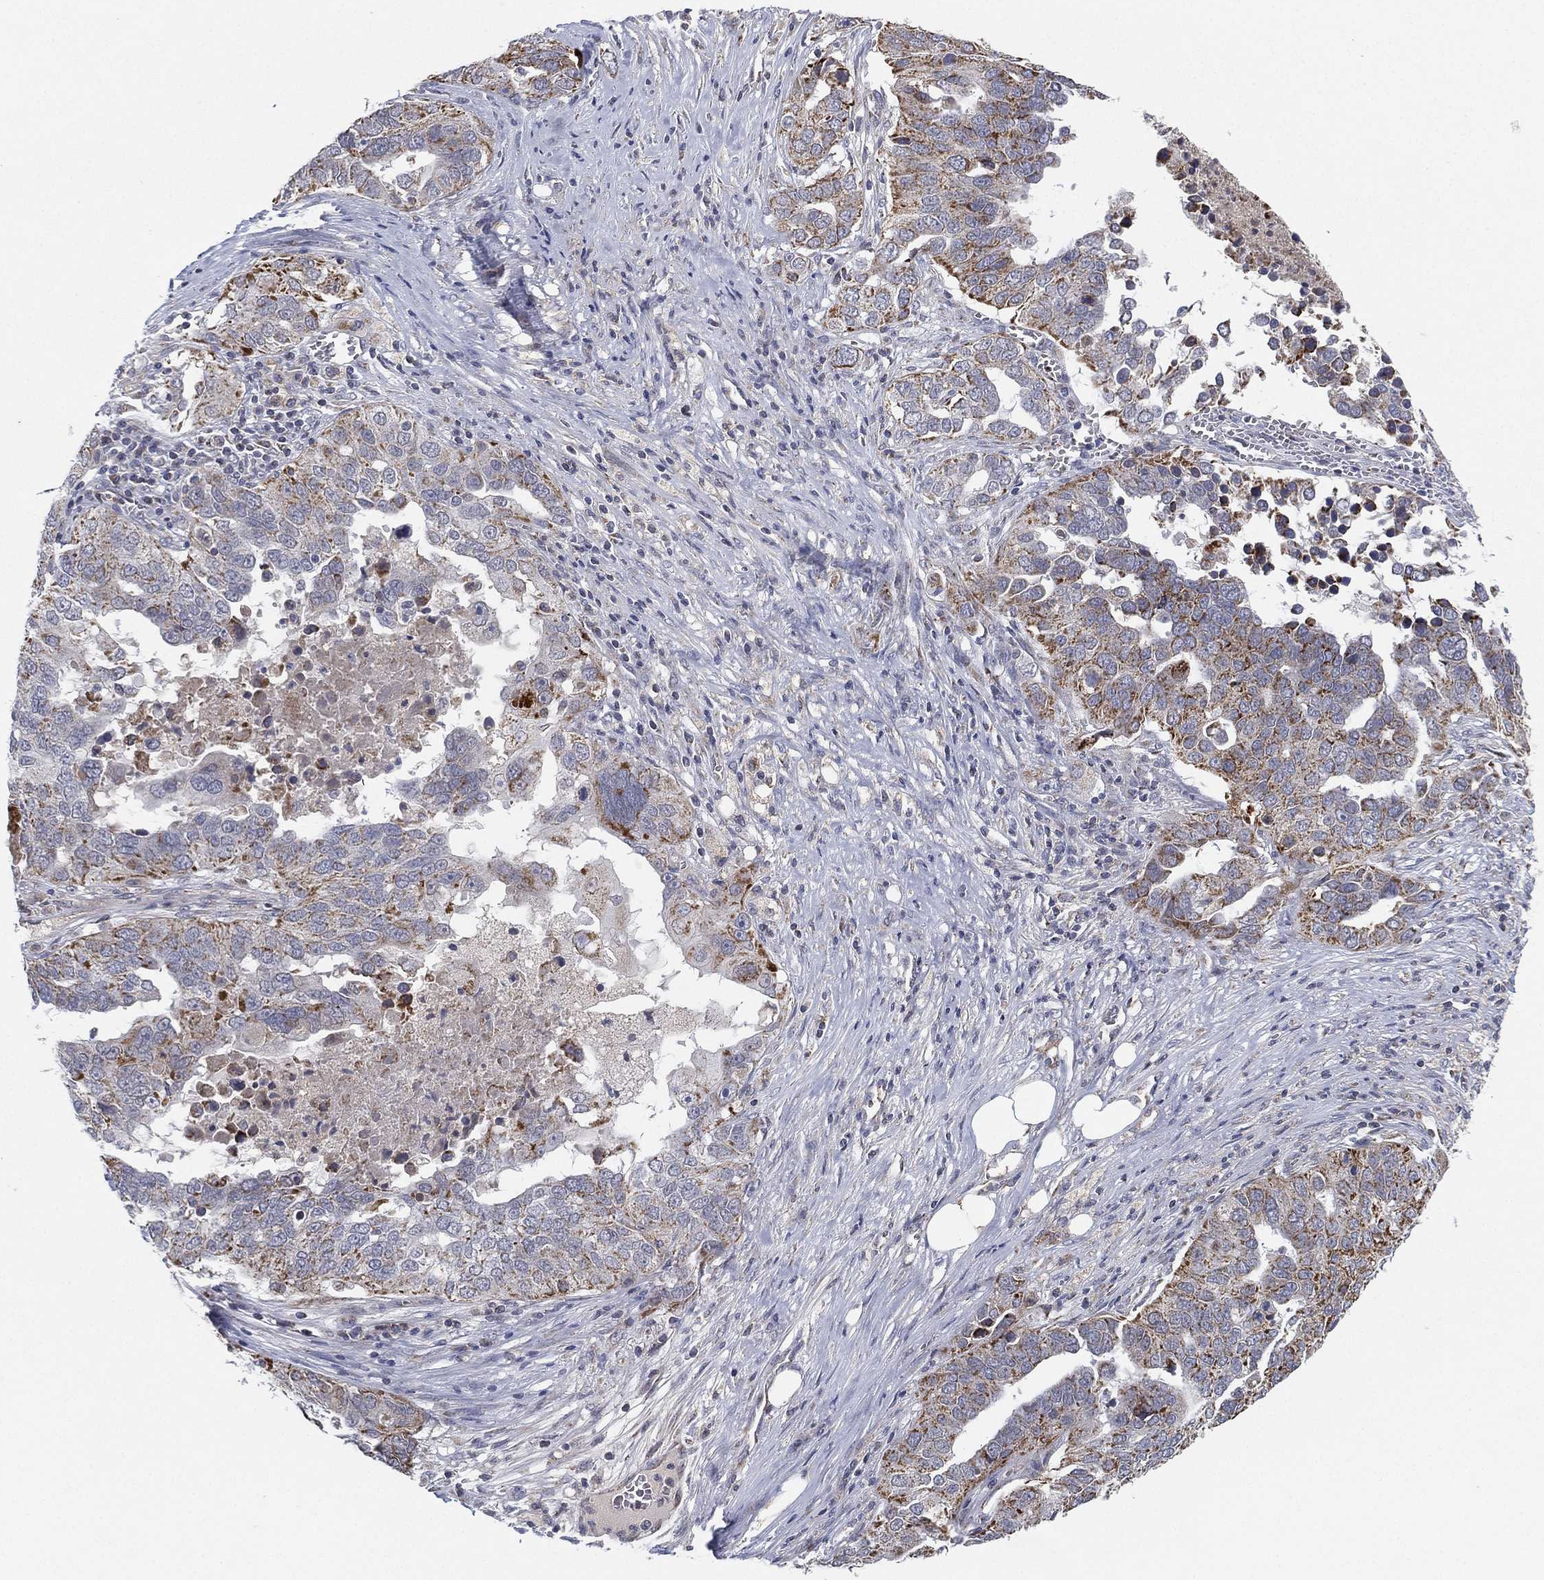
{"staining": {"intensity": "strong", "quantity": "<25%", "location": "cytoplasmic/membranous"}, "tissue": "ovarian cancer", "cell_type": "Tumor cells", "image_type": "cancer", "snomed": [{"axis": "morphology", "description": "Carcinoma, endometroid"}, {"axis": "topography", "description": "Soft tissue"}, {"axis": "topography", "description": "Ovary"}], "caption": "DAB (3,3'-diaminobenzidine) immunohistochemical staining of ovarian cancer displays strong cytoplasmic/membranous protein staining in about <25% of tumor cells.", "gene": "PSMG4", "patient": {"sex": "female", "age": 52}}